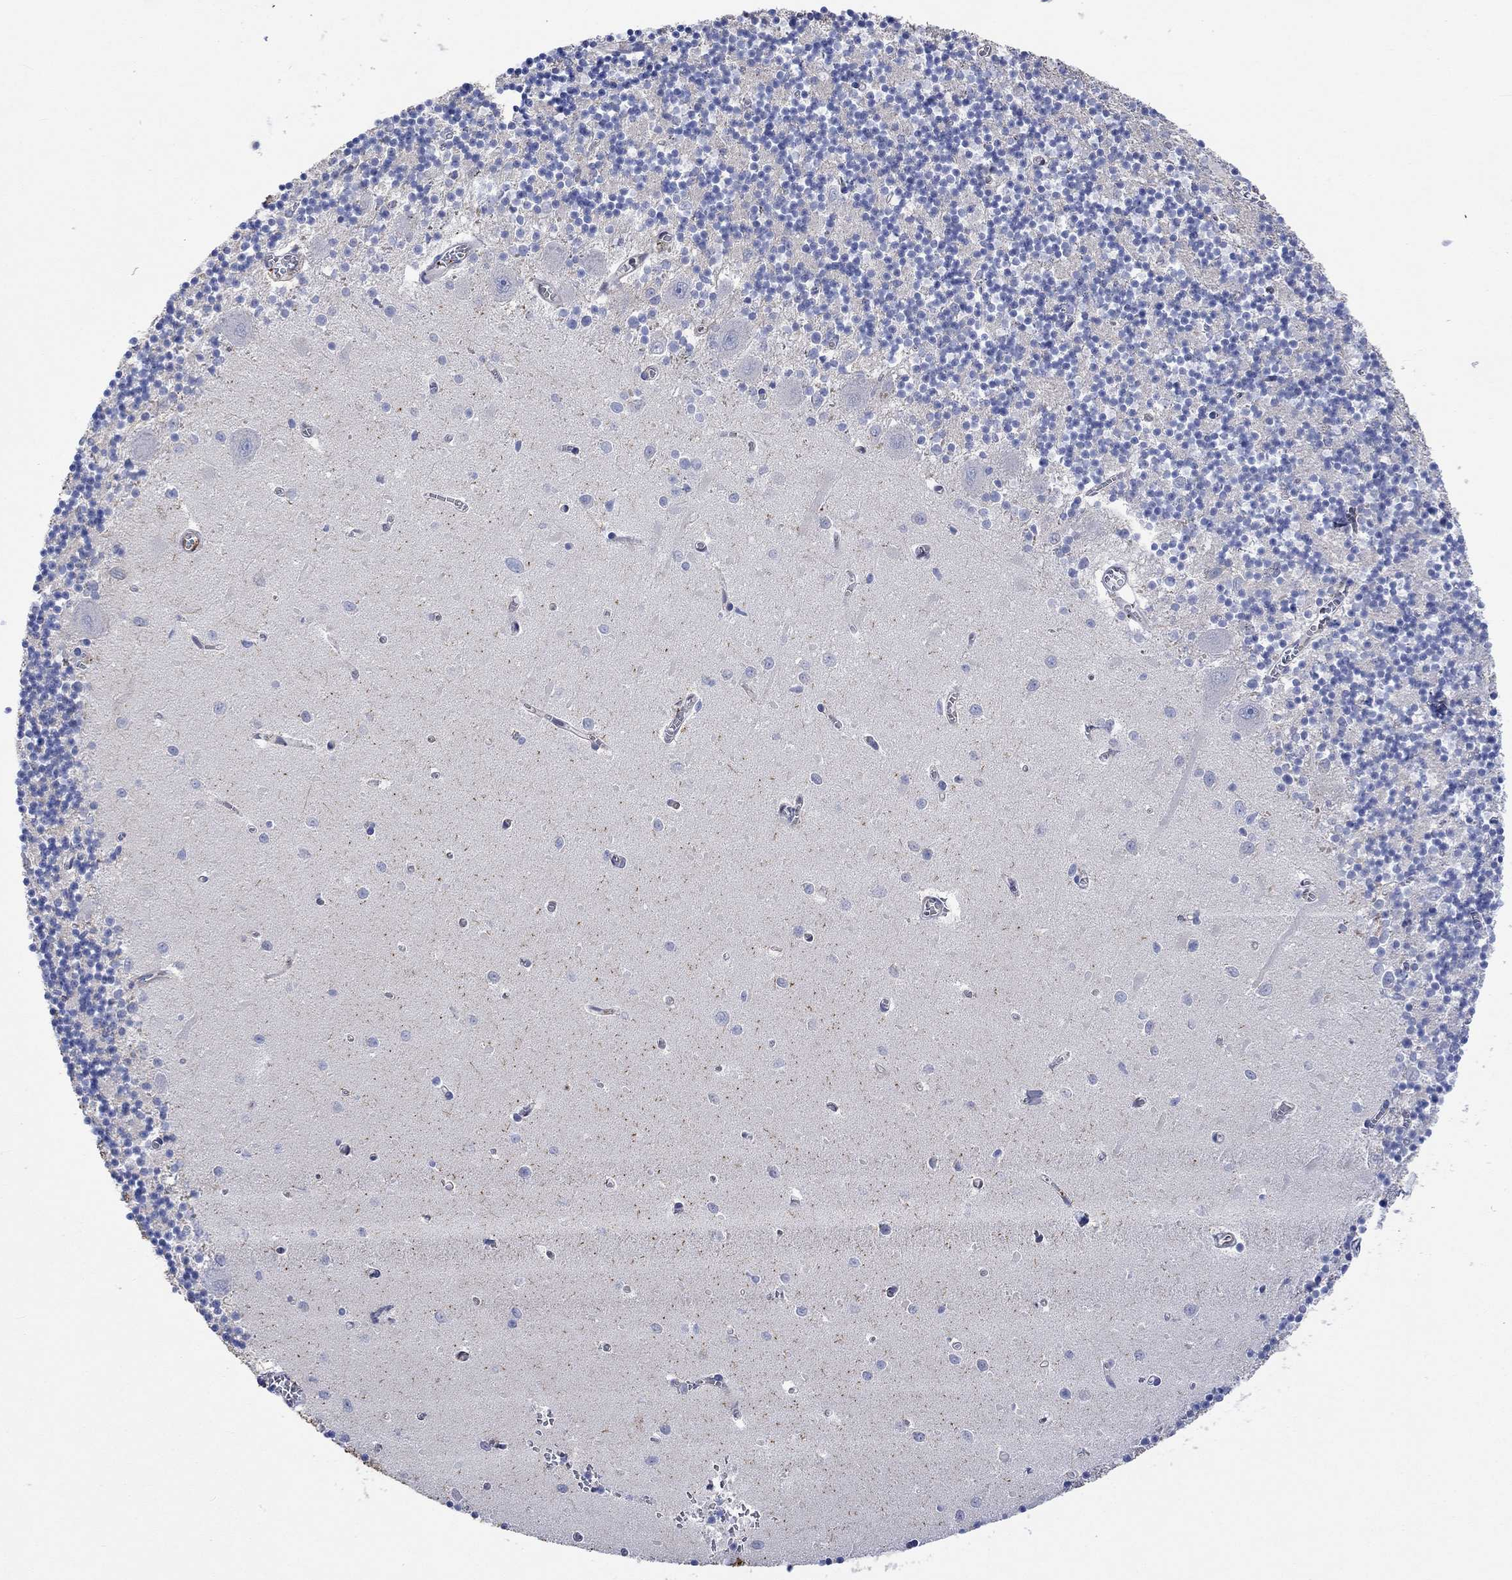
{"staining": {"intensity": "weak", "quantity": "<25%", "location": "cytoplasmic/membranous"}, "tissue": "cerebellum", "cell_type": "Cells in granular layer", "image_type": "normal", "snomed": [{"axis": "morphology", "description": "Normal tissue, NOS"}, {"axis": "topography", "description": "Cerebellum"}], "caption": "High power microscopy photomicrograph of an immunohistochemistry histopathology image of normal cerebellum, revealing no significant staining in cells in granular layer. The staining is performed using DAB brown chromogen with nuclei counter-stained in using hematoxylin.", "gene": "TGM2", "patient": {"sex": "female", "age": 64}}